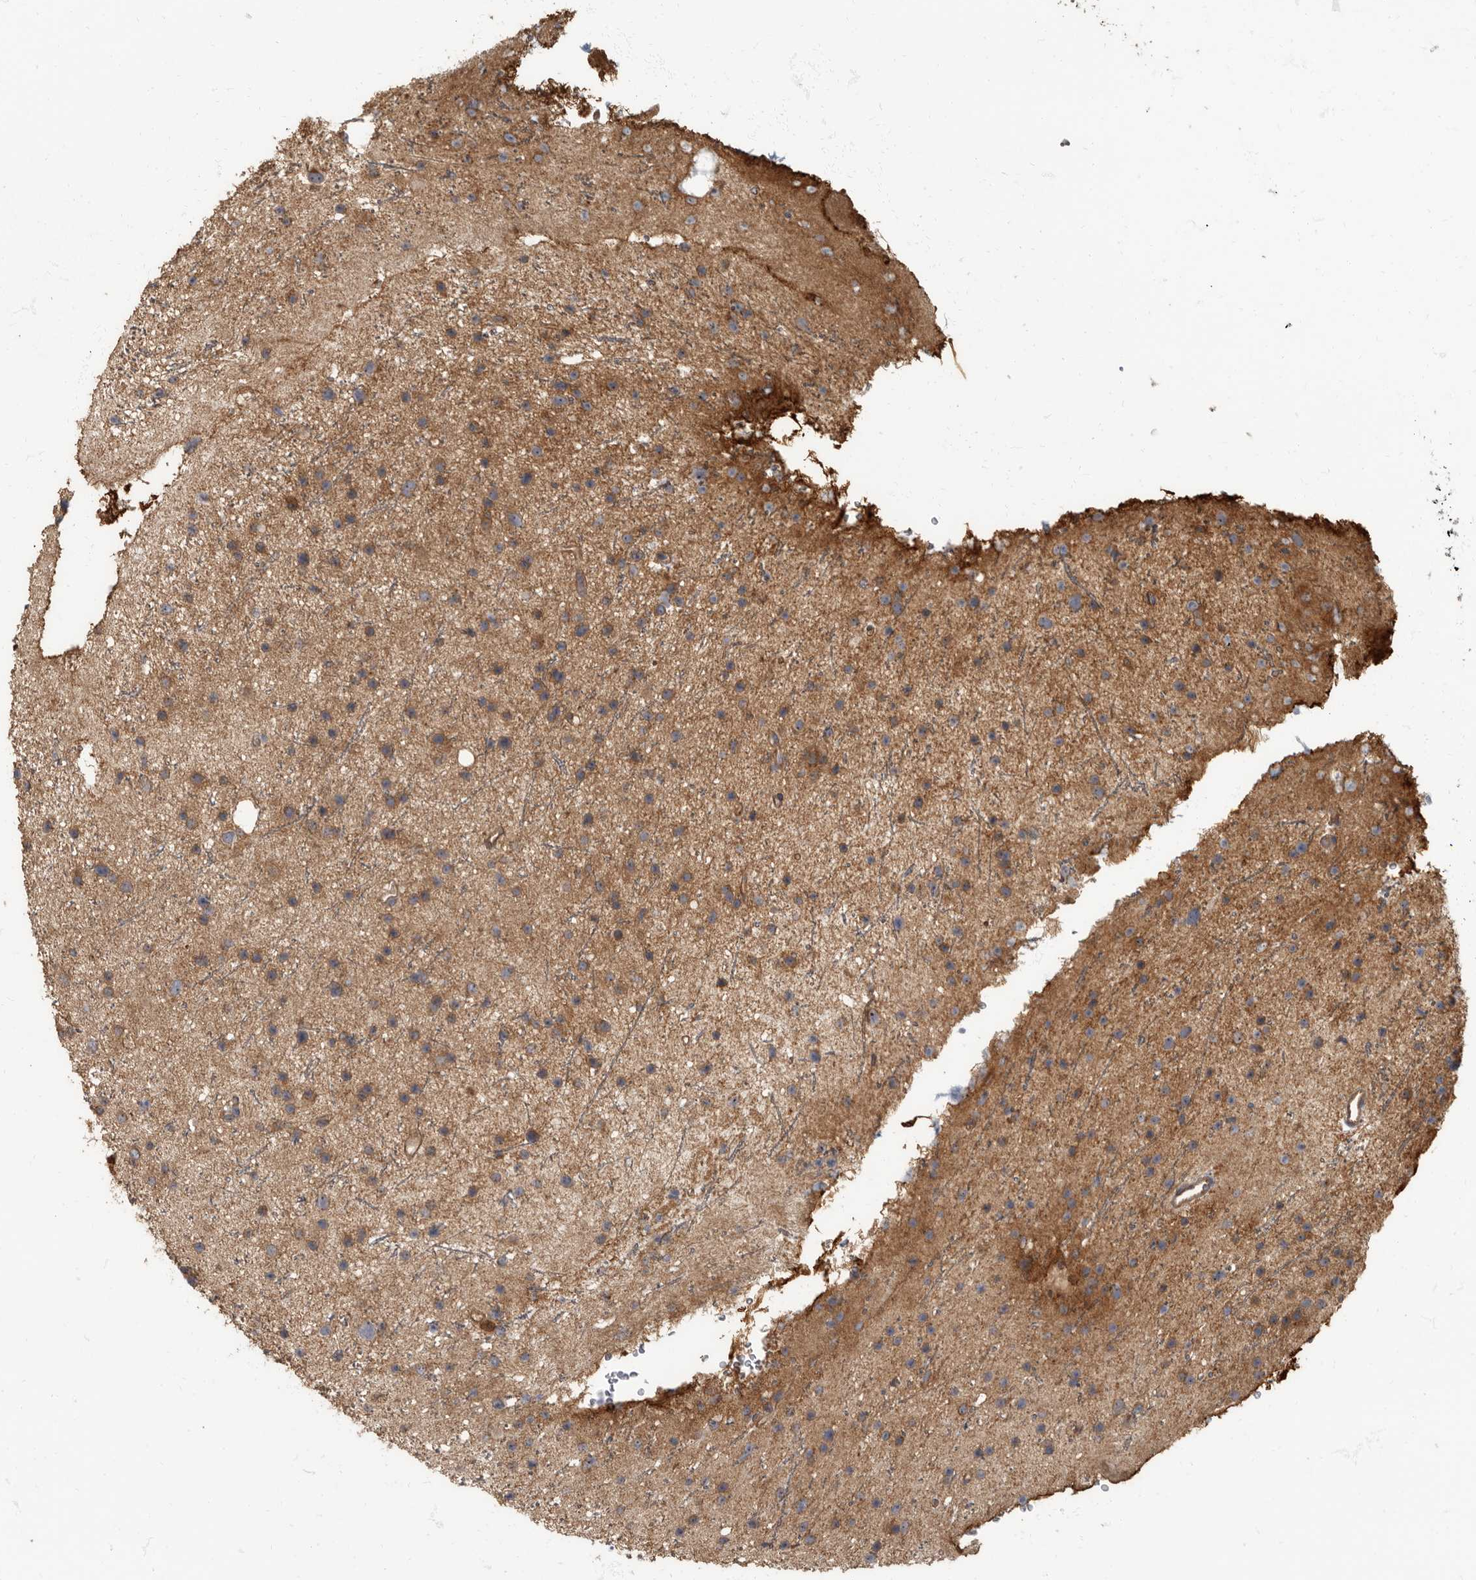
{"staining": {"intensity": "moderate", "quantity": ">75%", "location": "cytoplasmic/membranous"}, "tissue": "glioma", "cell_type": "Tumor cells", "image_type": "cancer", "snomed": [{"axis": "morphology", "description": "Glioma, malignant, Low grade"}, {"axis": "topography", "description": "Cerebral cortex"}], "caption": "Malignant glioma (low-grade) stained for a protein (brown) exhibits moderate cytoplasmic/membranous positive expression in about >75% of tumor cells.", "gene": "DAAM1", "patient": {"sex": "female", "age": 39}}